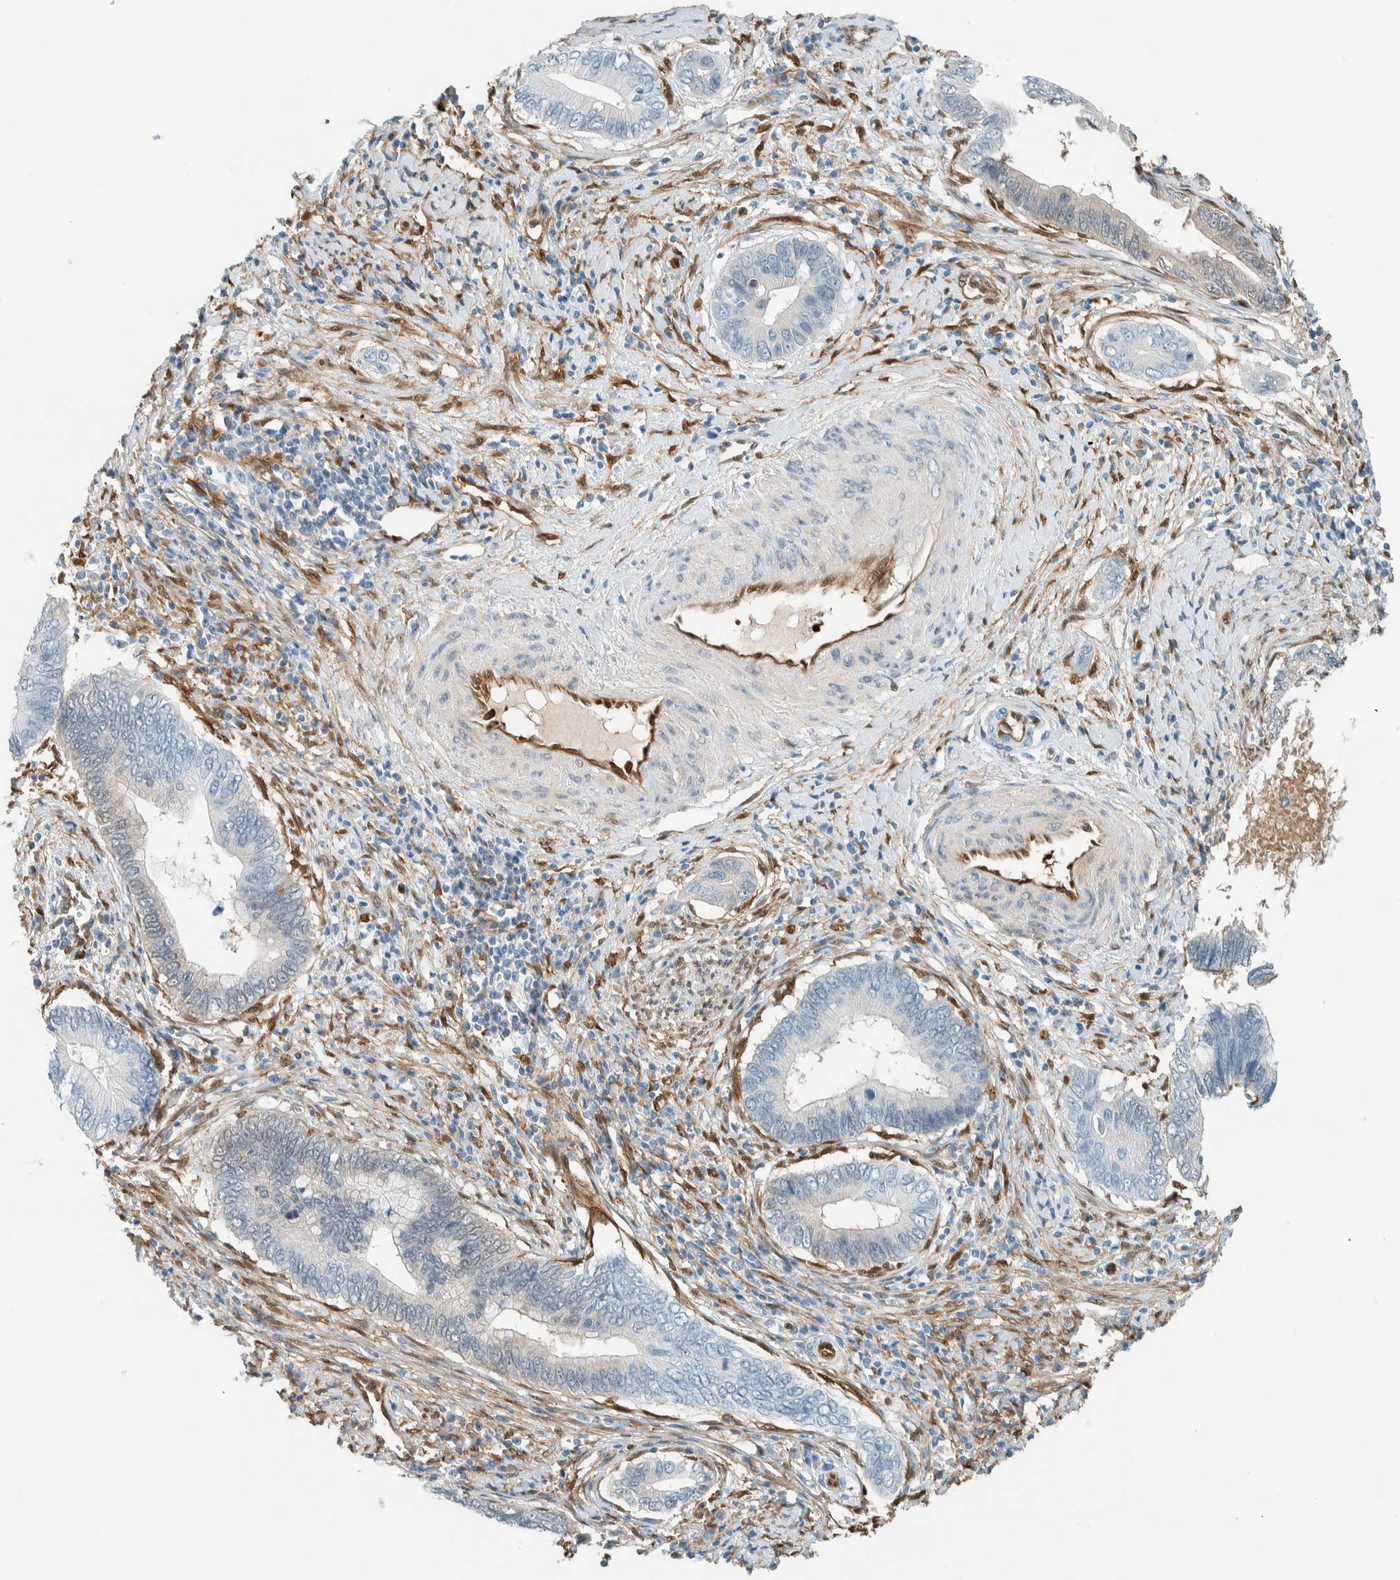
{"staining": {"intensity": "negative", "quantity": "none", "location": "none"}, "tissue": "cervical cancer", "cell_type": "Tumor cells", "image_type": "cancer", "snomed": [{"axis": "morphology", "description": "Adenocarcinoma, NOS"}, {"axis": "topography", "description": "Cervix"}], "caption": "Tumor cells are negative for protein expression in human cervical cancer (adenocarcinoma).", "gene": "NXN", "patient": {"sex": "female", "age": 44}}